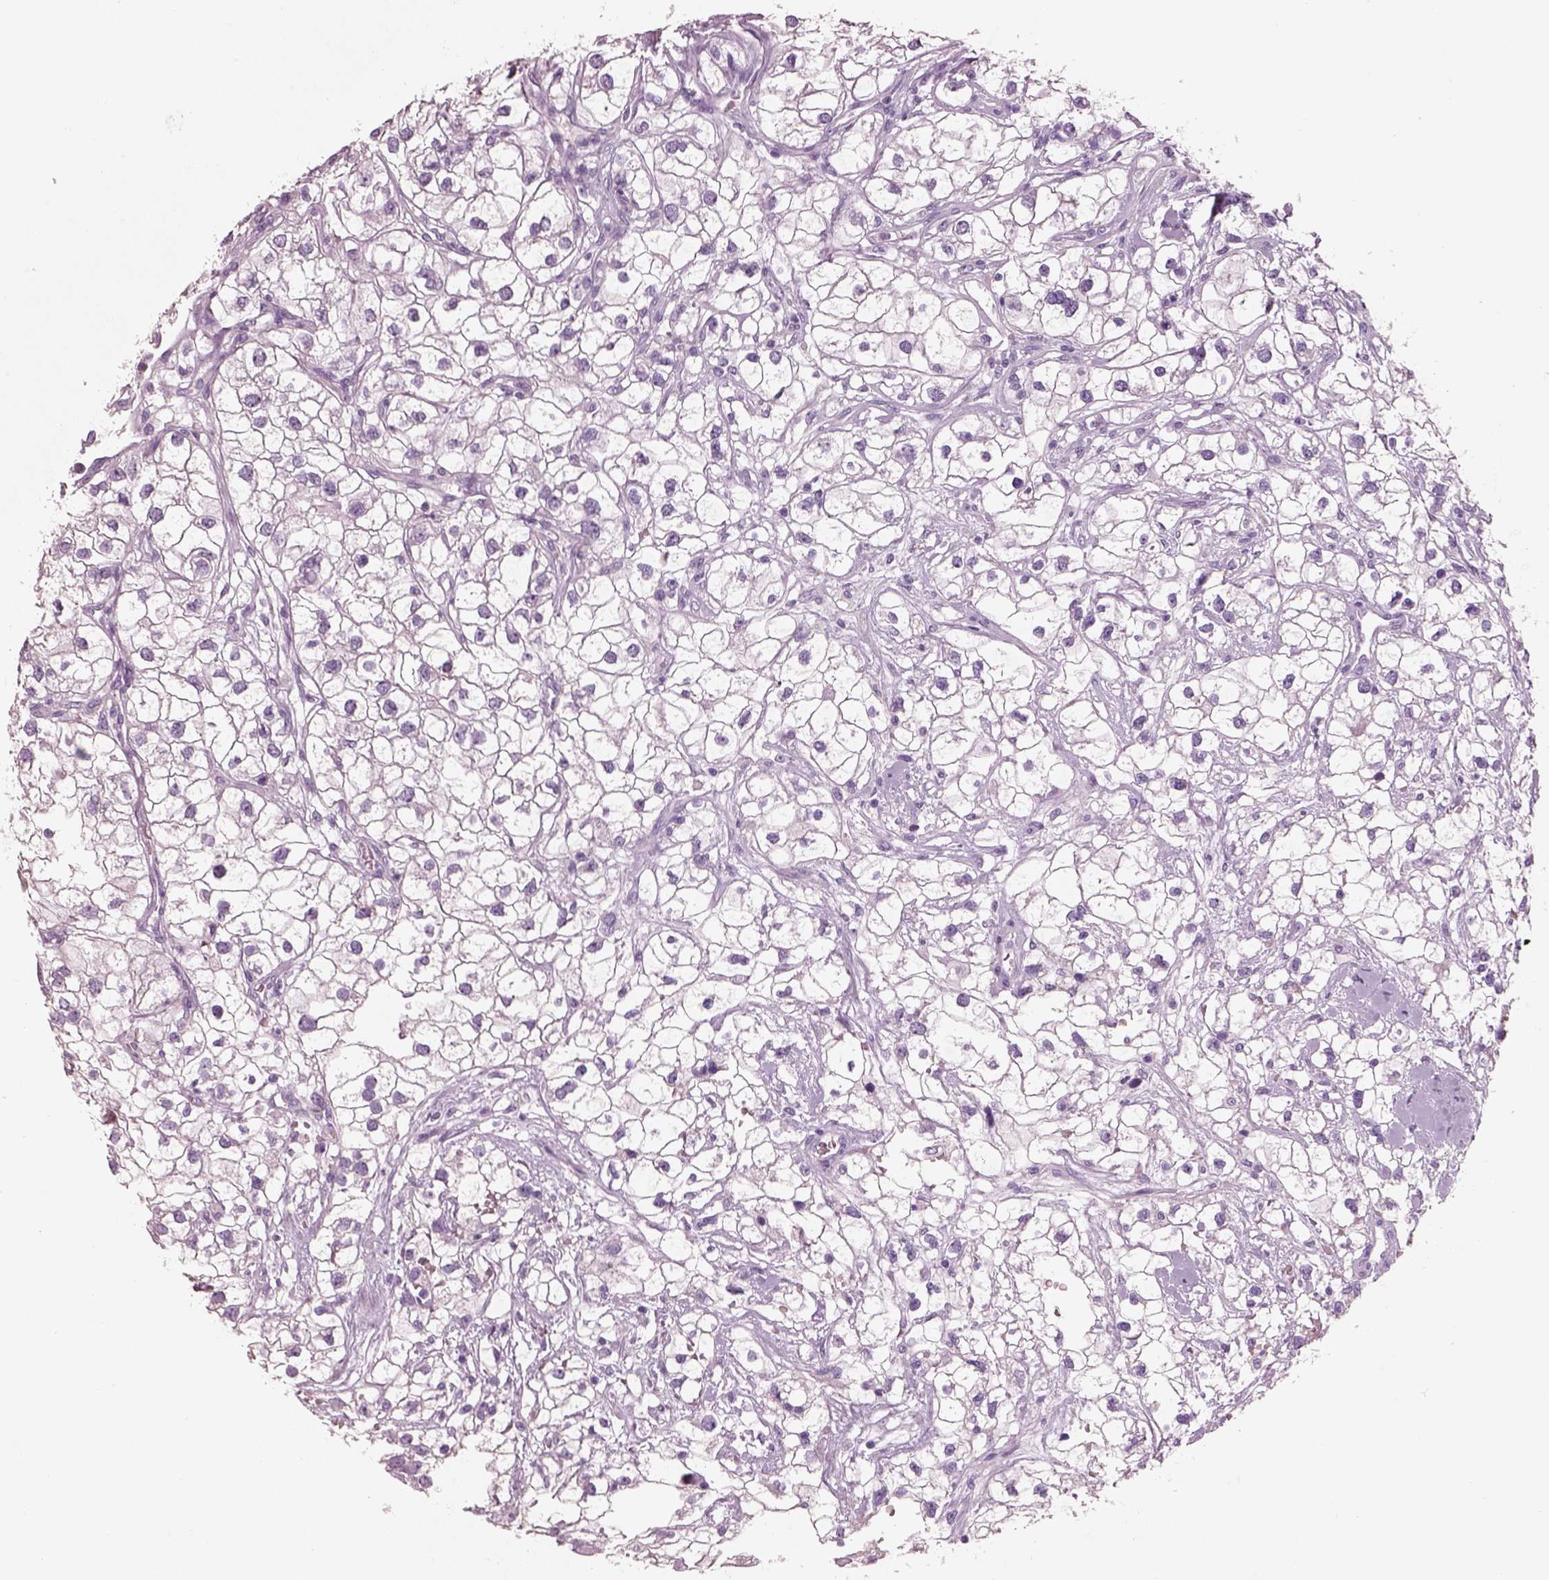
{"staining": {"intensity": "negative", "quantity": "none", "location": "none"}, "tissue": "renal cancer", "cell_type": "Tumor cells", "image_type": "cancer", "snomed": [{"axis": "morphology", "description": "Adenocarcinoma, NOS"}, {"axis": "topography", "description": "Kidney"}], "caption": "Immunohistochemical staining of human renal adenocarcinoma shows no significant staining in tumor cells. (Brightfield microscopy of DAB immunohistochemistry (IHC) at high magnification).", "gene": "PNOC", "patient": {"sex": "male", "age": 59}}